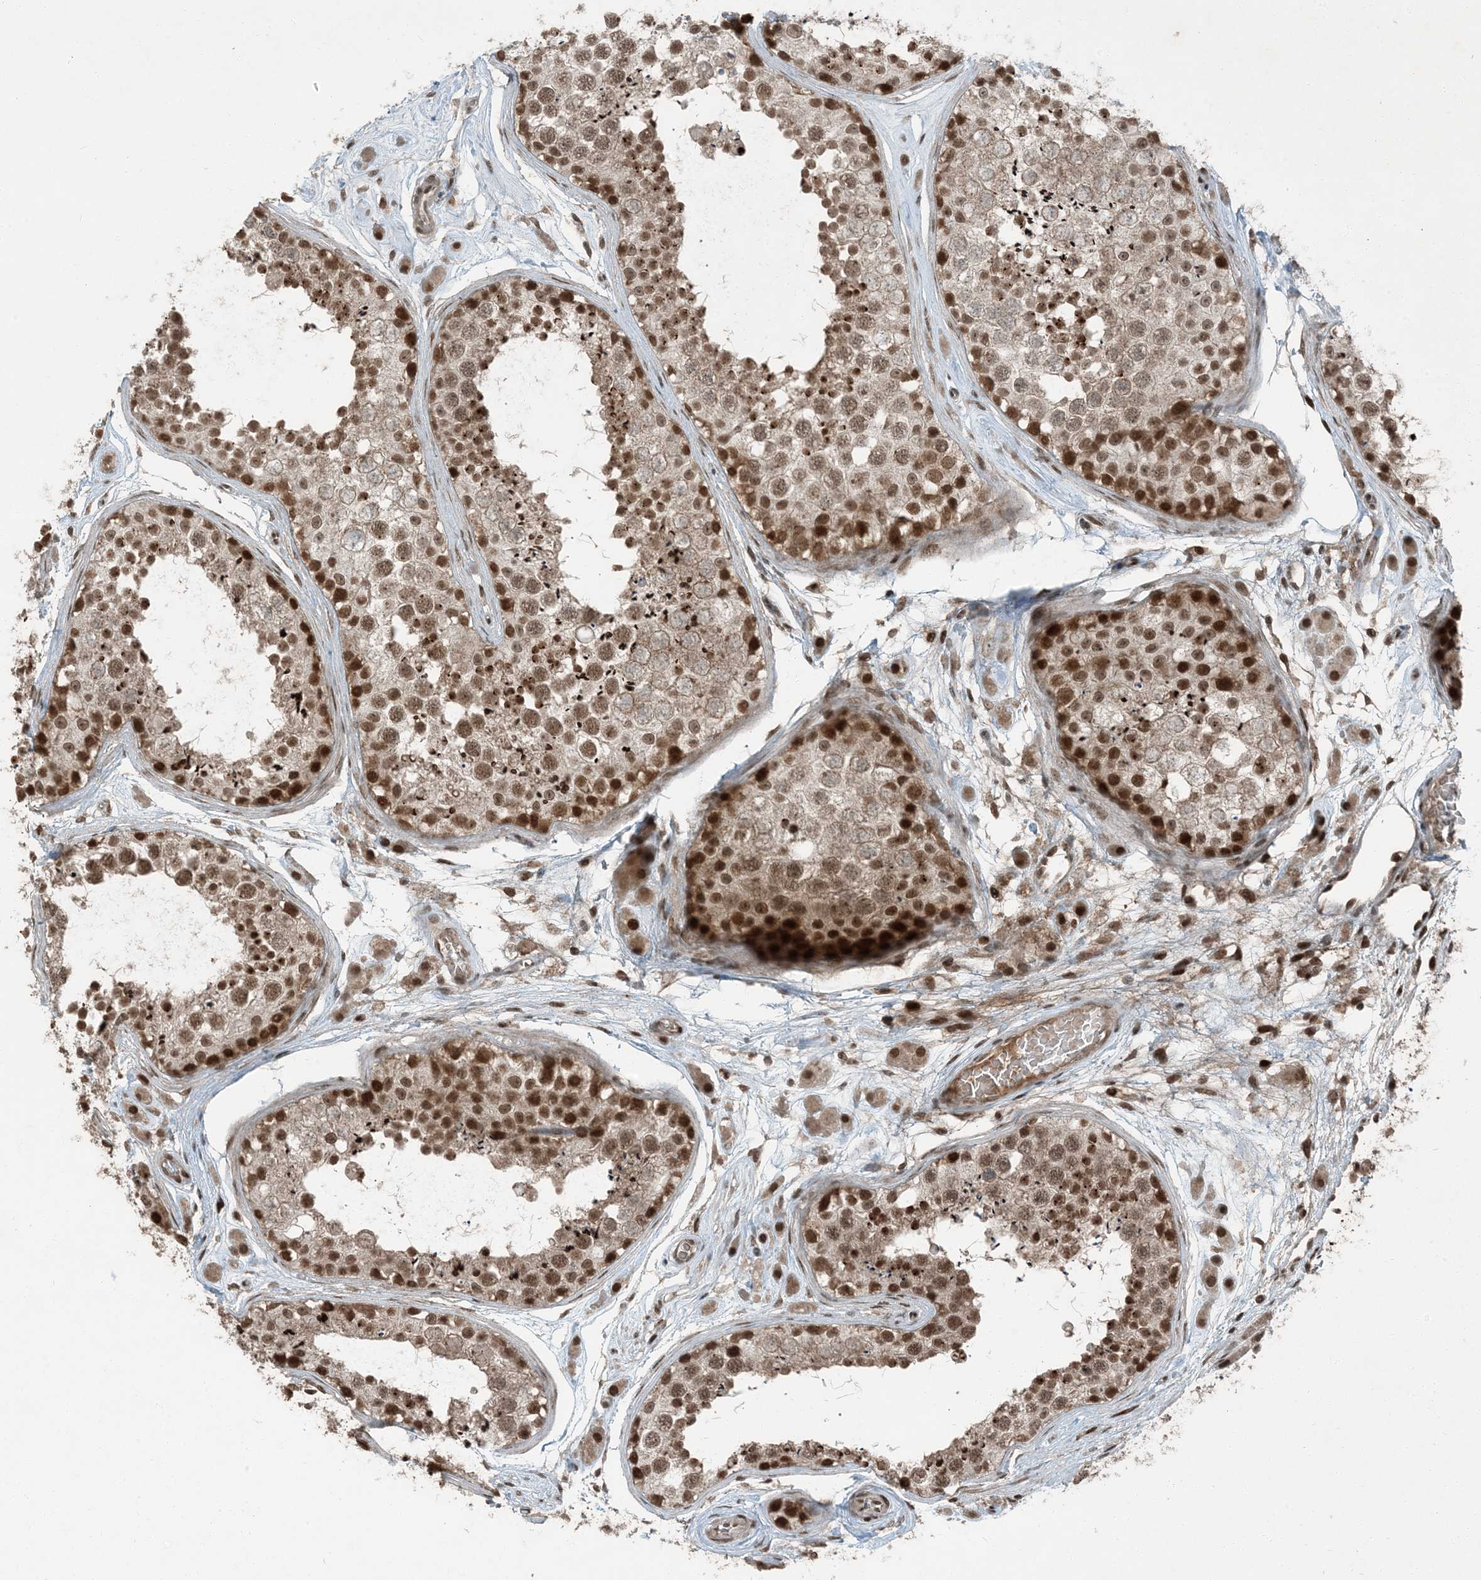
{"staining": {"intensity": "strong", "quantity": "25%-75%", "location": "nuclear"}, "tissue": "testis", "cell_type": "Cells in seminiferous ducts", "image_type": "normal", "snomed": [{"axis": "morphology", "description": "Normal tissue, NOS"}, {"axis": "topography", "description": "Testis"}], "caption": "Normal testis reveals strong nuclear expression in approximately 25%-75% of cells in seminiferous ducts Using DAB (brown) and hematoxylin (blue) stains, captured at high magnification using brightfield microscopy..", "gene": "TRAPPC12", "patient": {"sex": "male", "age": 25}}